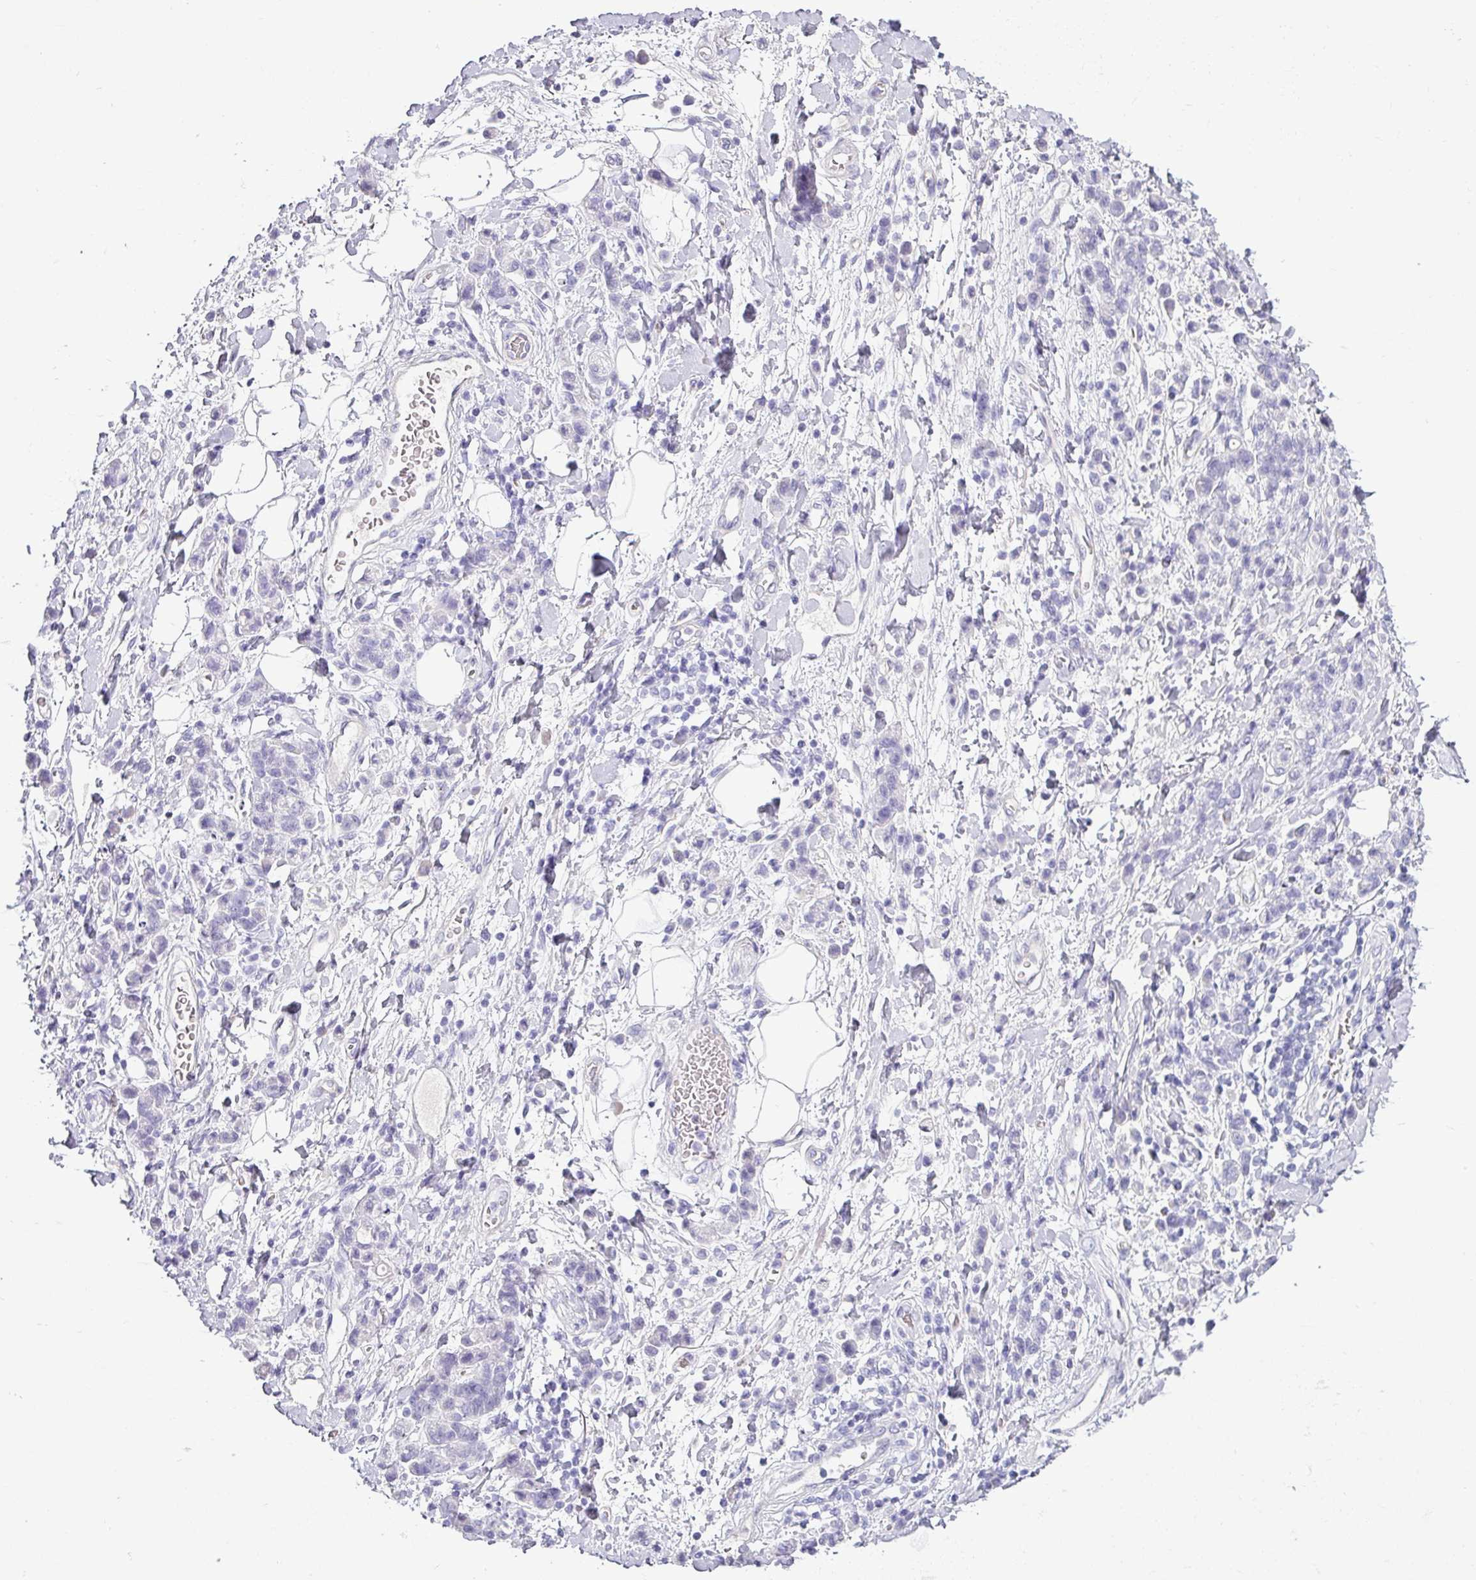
{"staining": {"intensity": "negative", "quantity": "none", "location": "none"}, "tissue": "stomach cancer", "cell_type": "Tumor cells", "image_type": "cancer", "snomed": [{"axis": "morphology", "description": "Adenocarcinoma, NOS"}, {"axis": "topography", "description": "Stomach"}], "caption": "A high-resolution micrograph shows immunohistochemistry (IHC) staining of adenocarcinoma (stomach), which demonstrates no significant expression in tumor cells.", "gene": "VCX2", "patient": {"sex": "male", "age": 77}}